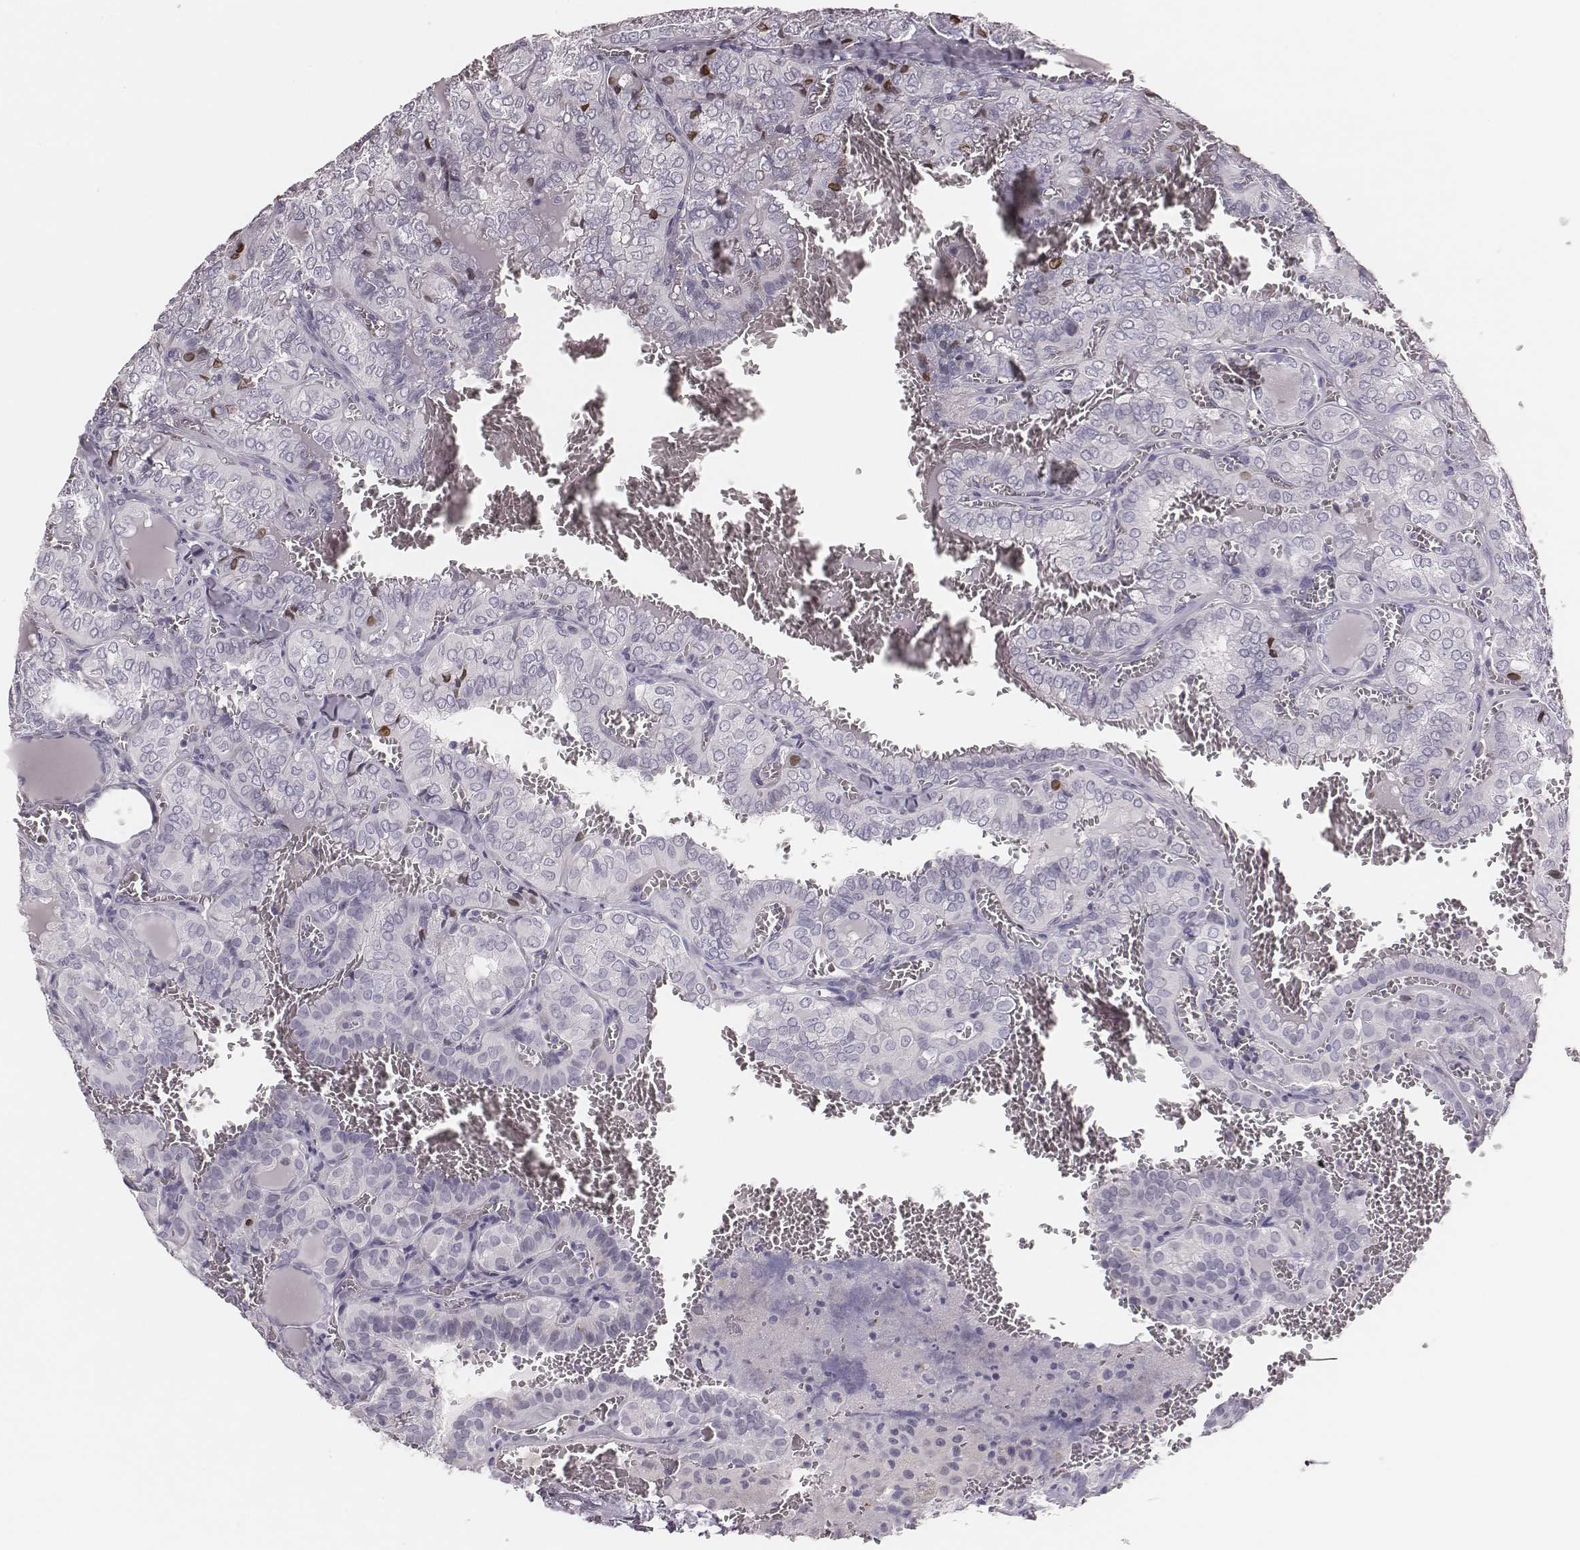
{"staining": {"intensity": "negative", "quantity": "none", "location": "none"}, "tissue": "thyroid cancer", "cell_type": "Tumor cells", "image_type": "cancer", "snomed": [{"axis": "morphology", "description": "Papillary adenocarcinoma, NOS"}, {"axis": "topography", "description": "Thyroid gland"}], "caption": "Tumor cells show no significant staining in thyroid cancer.", "gene": "ADGRF4", "patient": {"sex": "female", "age": 41}}